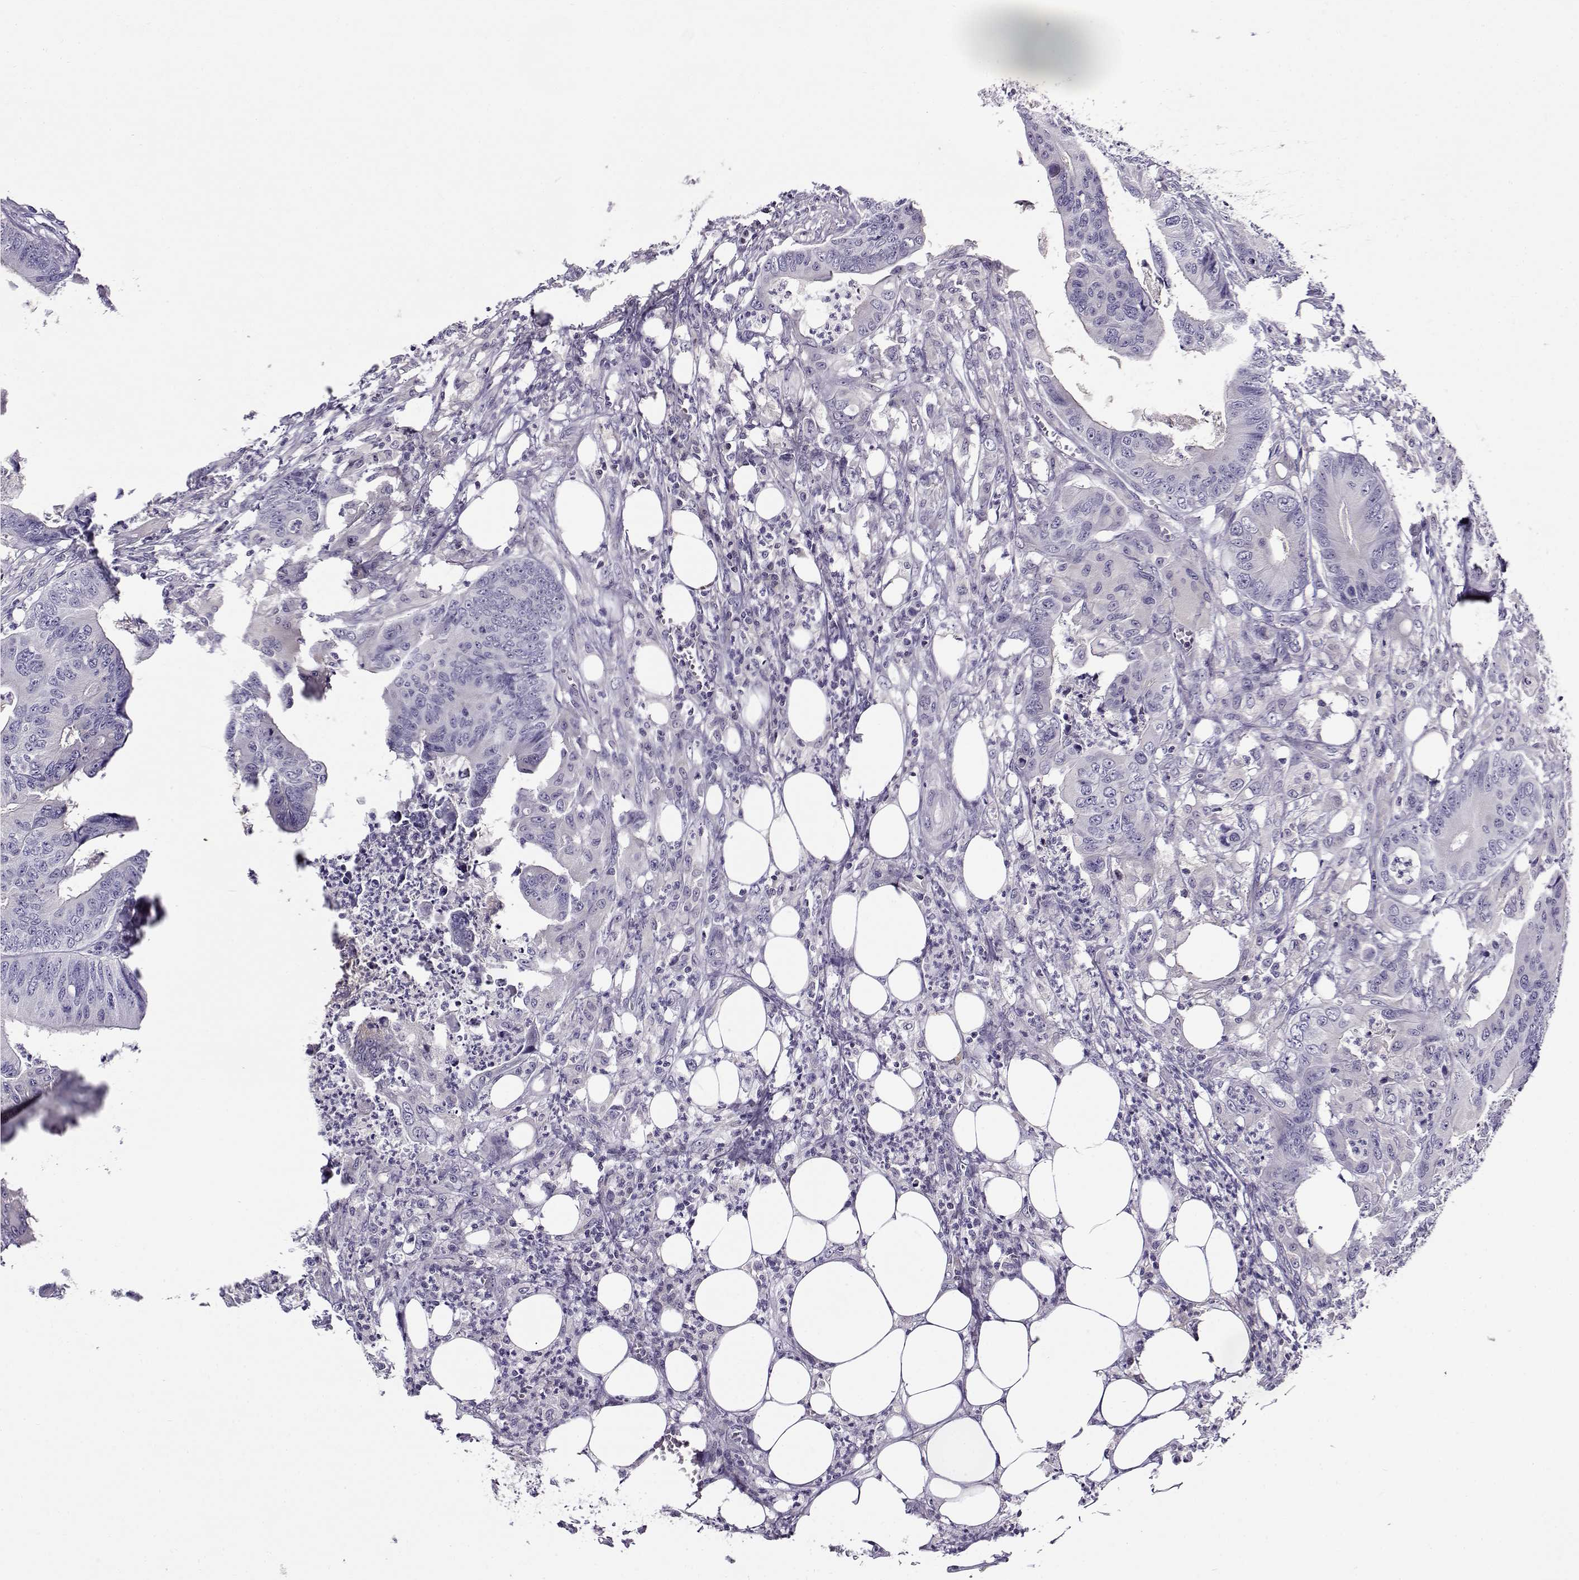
{"staining": {"intensity": "negative", "quantity": "none", "location": "none"}, "tissue": "colorectal cancer", "cell_type": "Tumor cells", "image_type": "cancer", "snomed": [{"axis": "morphology", "description": "Adenocarcinoma, NOS"}, {"axis": "topography", "description": "Colon"}], "caption": "Immunohistochemical staining of human adenocarcinoma (colorectal) exhibits no significant positivity in tumor cells.", "gene": "FEZF1", "patient": {"sex": "male", "age": 84}}